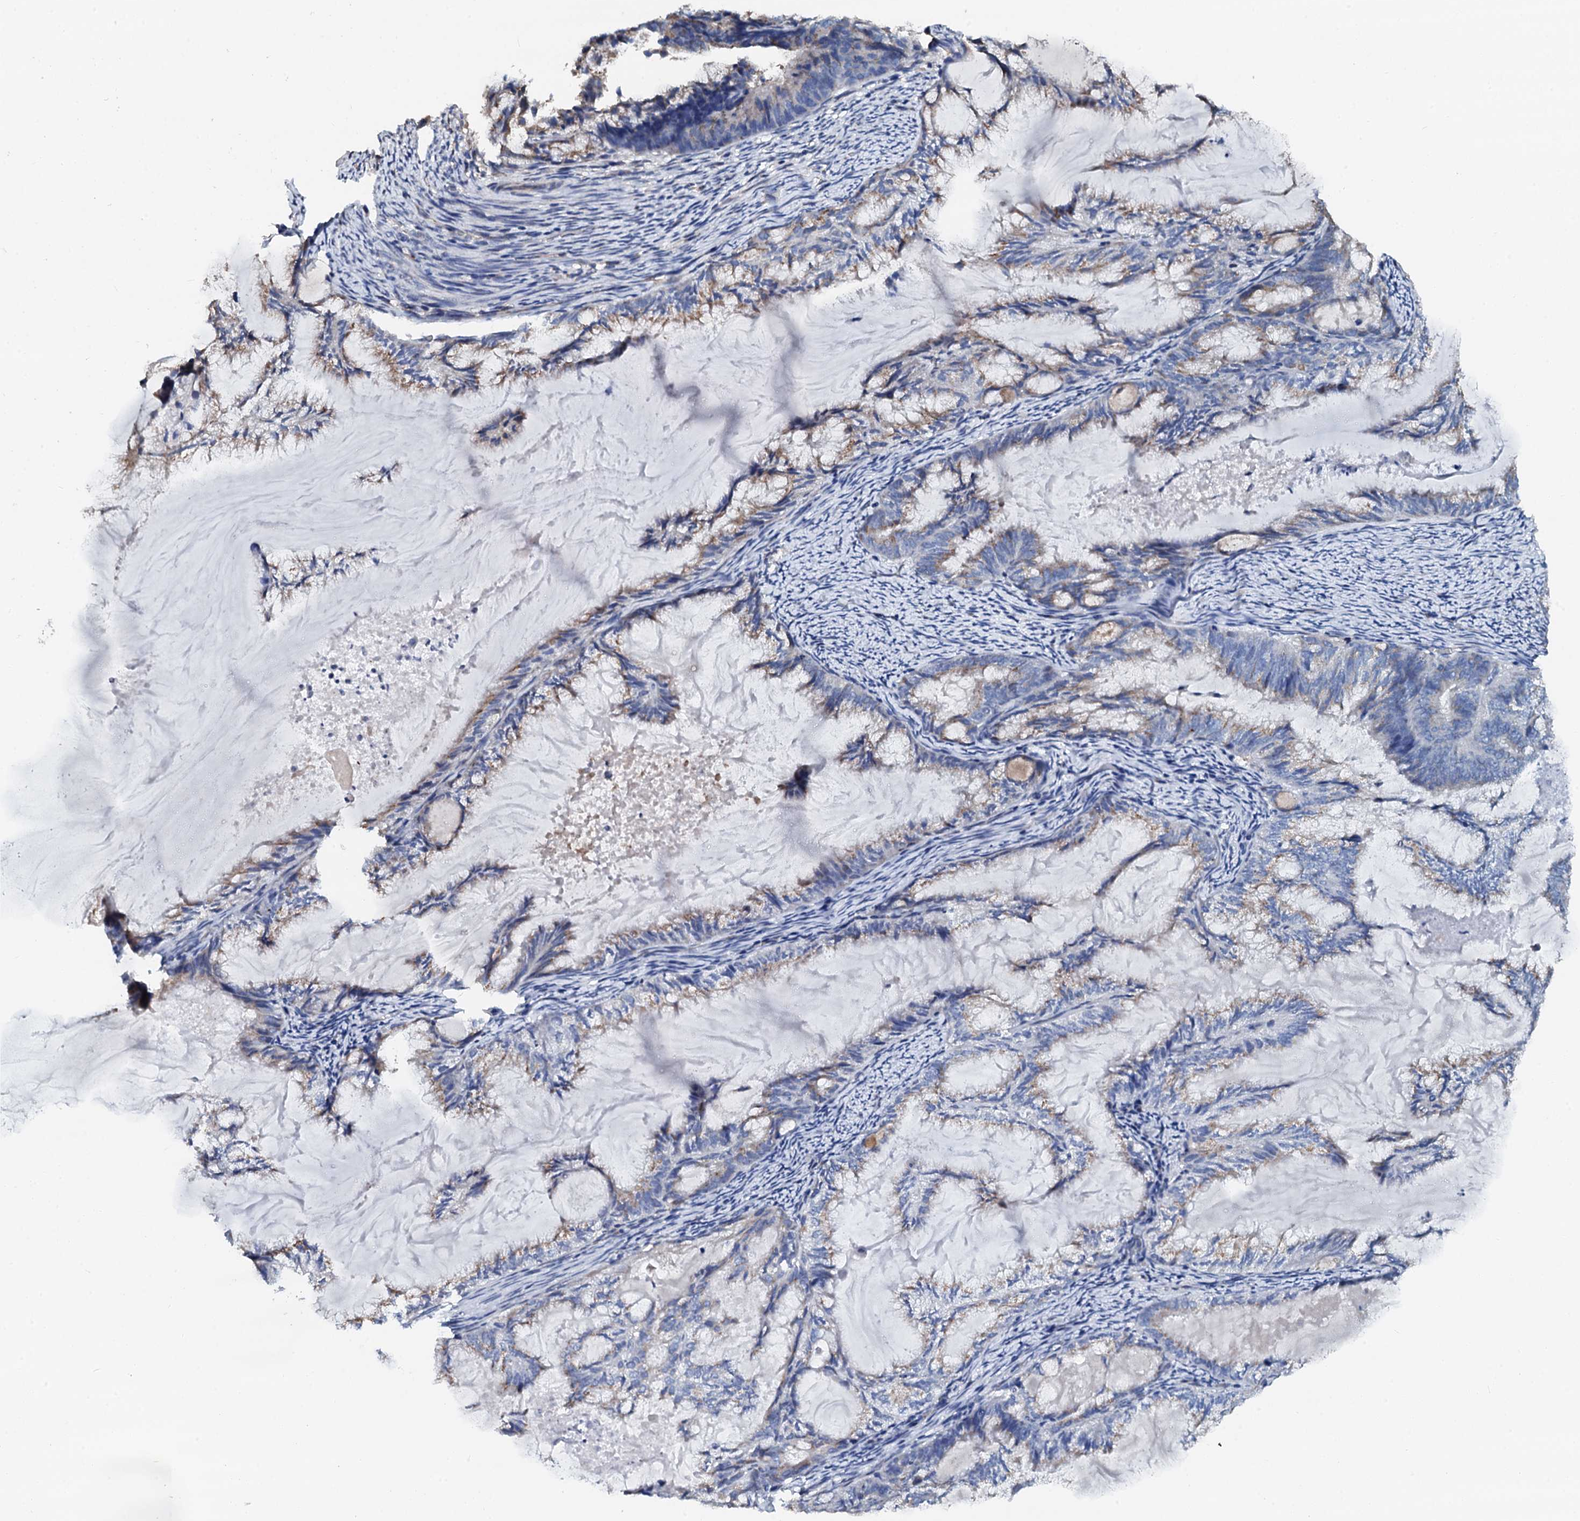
{"staining": {"intensity": "weak", "quantity": "25%-75%", "location": "cytoplasmic/membranous"}, "tissue": "endometrial cancer", "cell_type": "Tumor cells", "image_type": "cancer", "snomed": [{"axis": "morphology", "description": "Adenocarcinoma, NOS"}, {"axis": "topography", "description": "Endometrium"}], "caption": "A brown stain labels weak cytoplasmic/membranous expression of a protein in endometrial adenocarcinoma tumor cells.", "gene": "AKAP3", "patient": {"sex": "female", "age": 86}}